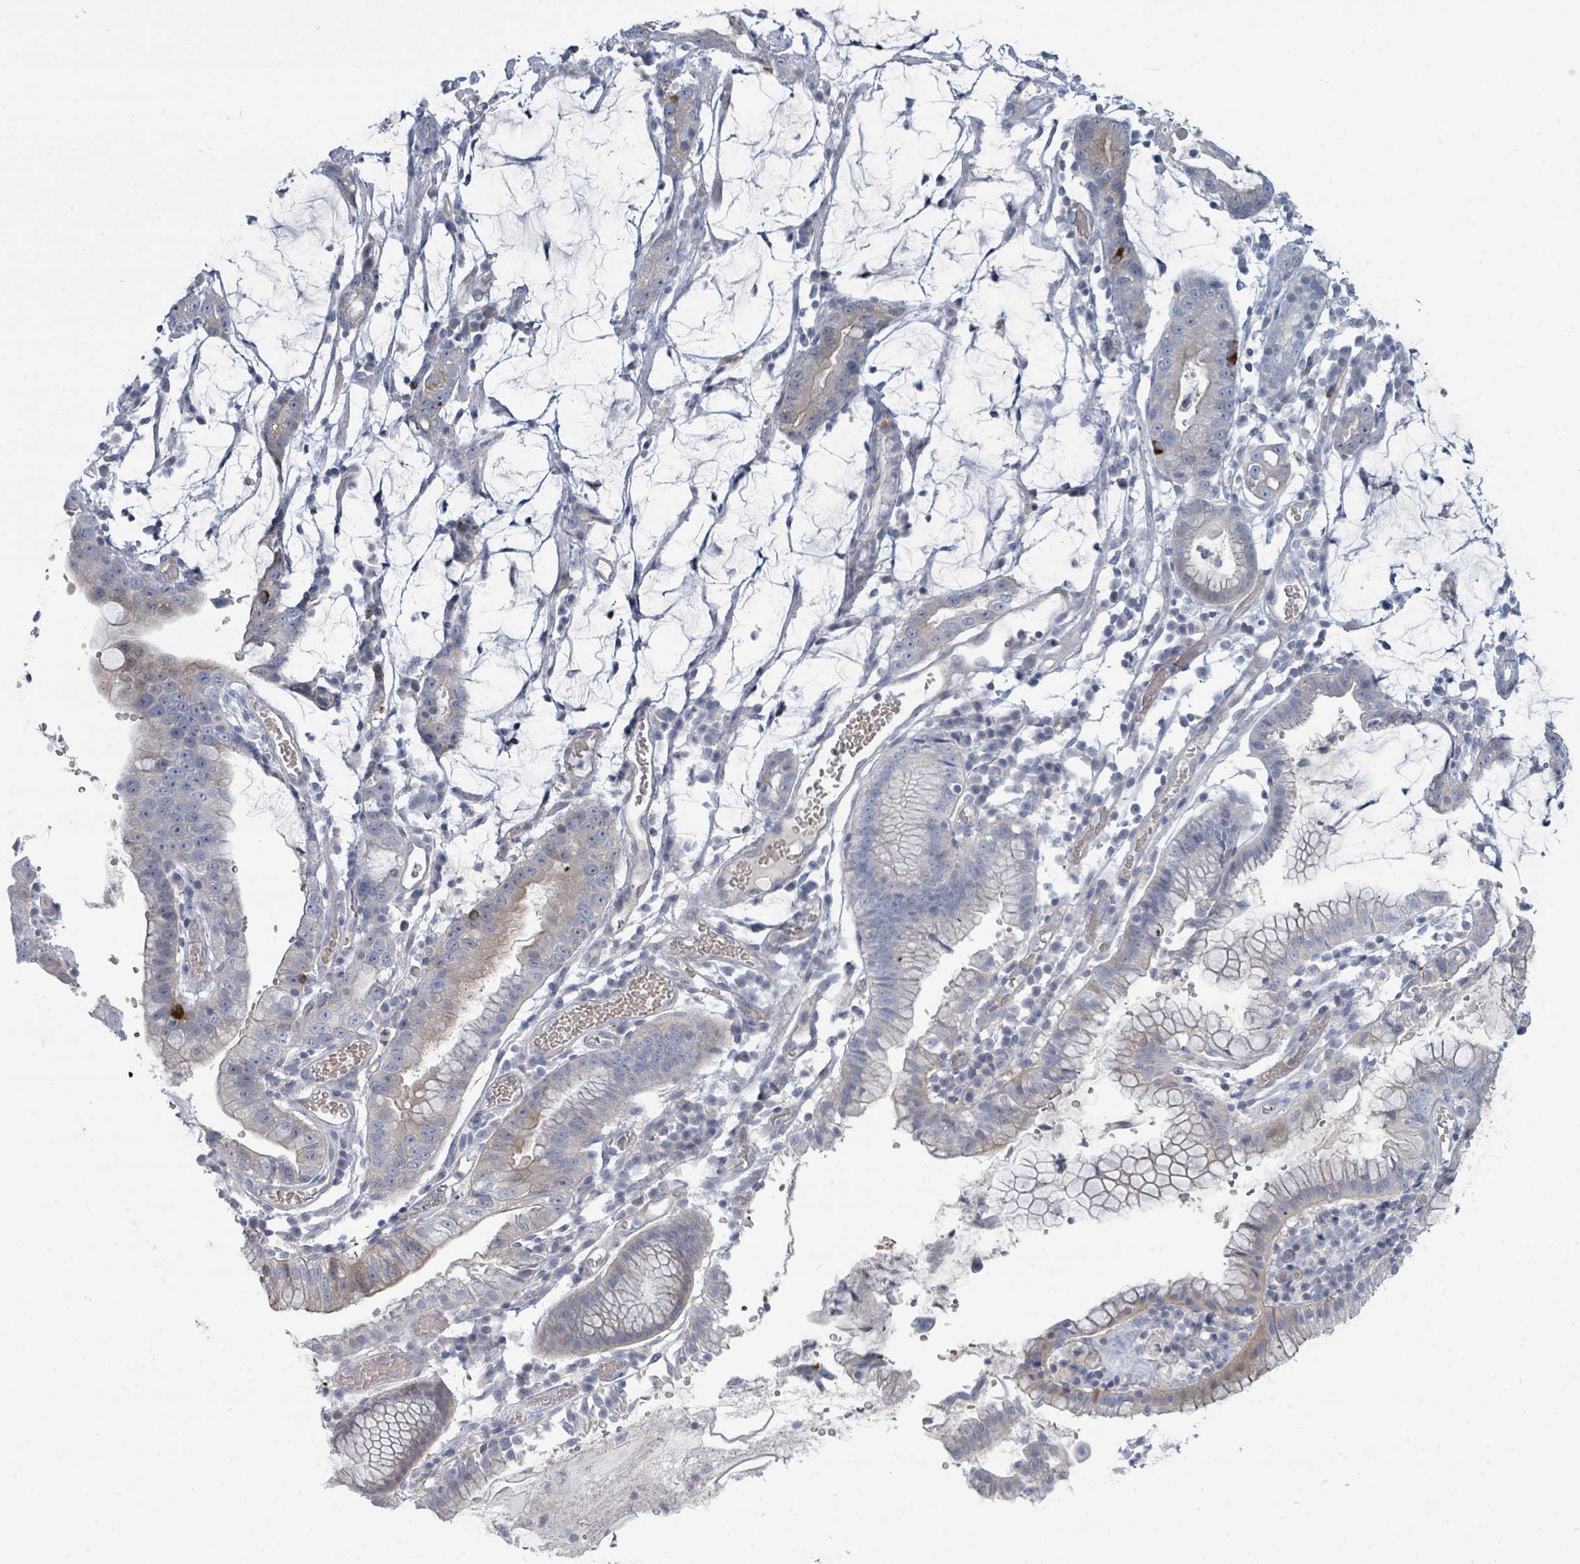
{"staining": {"intensity": "weak", "quantity": "<25%", "location": "cytoplasmic/membranous"}, "tissue": "stomach cancer", "cell_type": "Tumor cells", "image_type": "cancer", "snomed": [{"axis": "morphology", "description": "Adenocarcinoma, NOS"}, {"axis": "topography", "description": "Stomach"}], "caption": "A high-resolution histopathology image shows immunohistochemistry (IHC) staining of stomach cancer (adenocarcinoma), which exhibits no significant positivity in tumor cells.", "gene": "SLC25A45", "patient": {"sex": "male", "age": 55}}